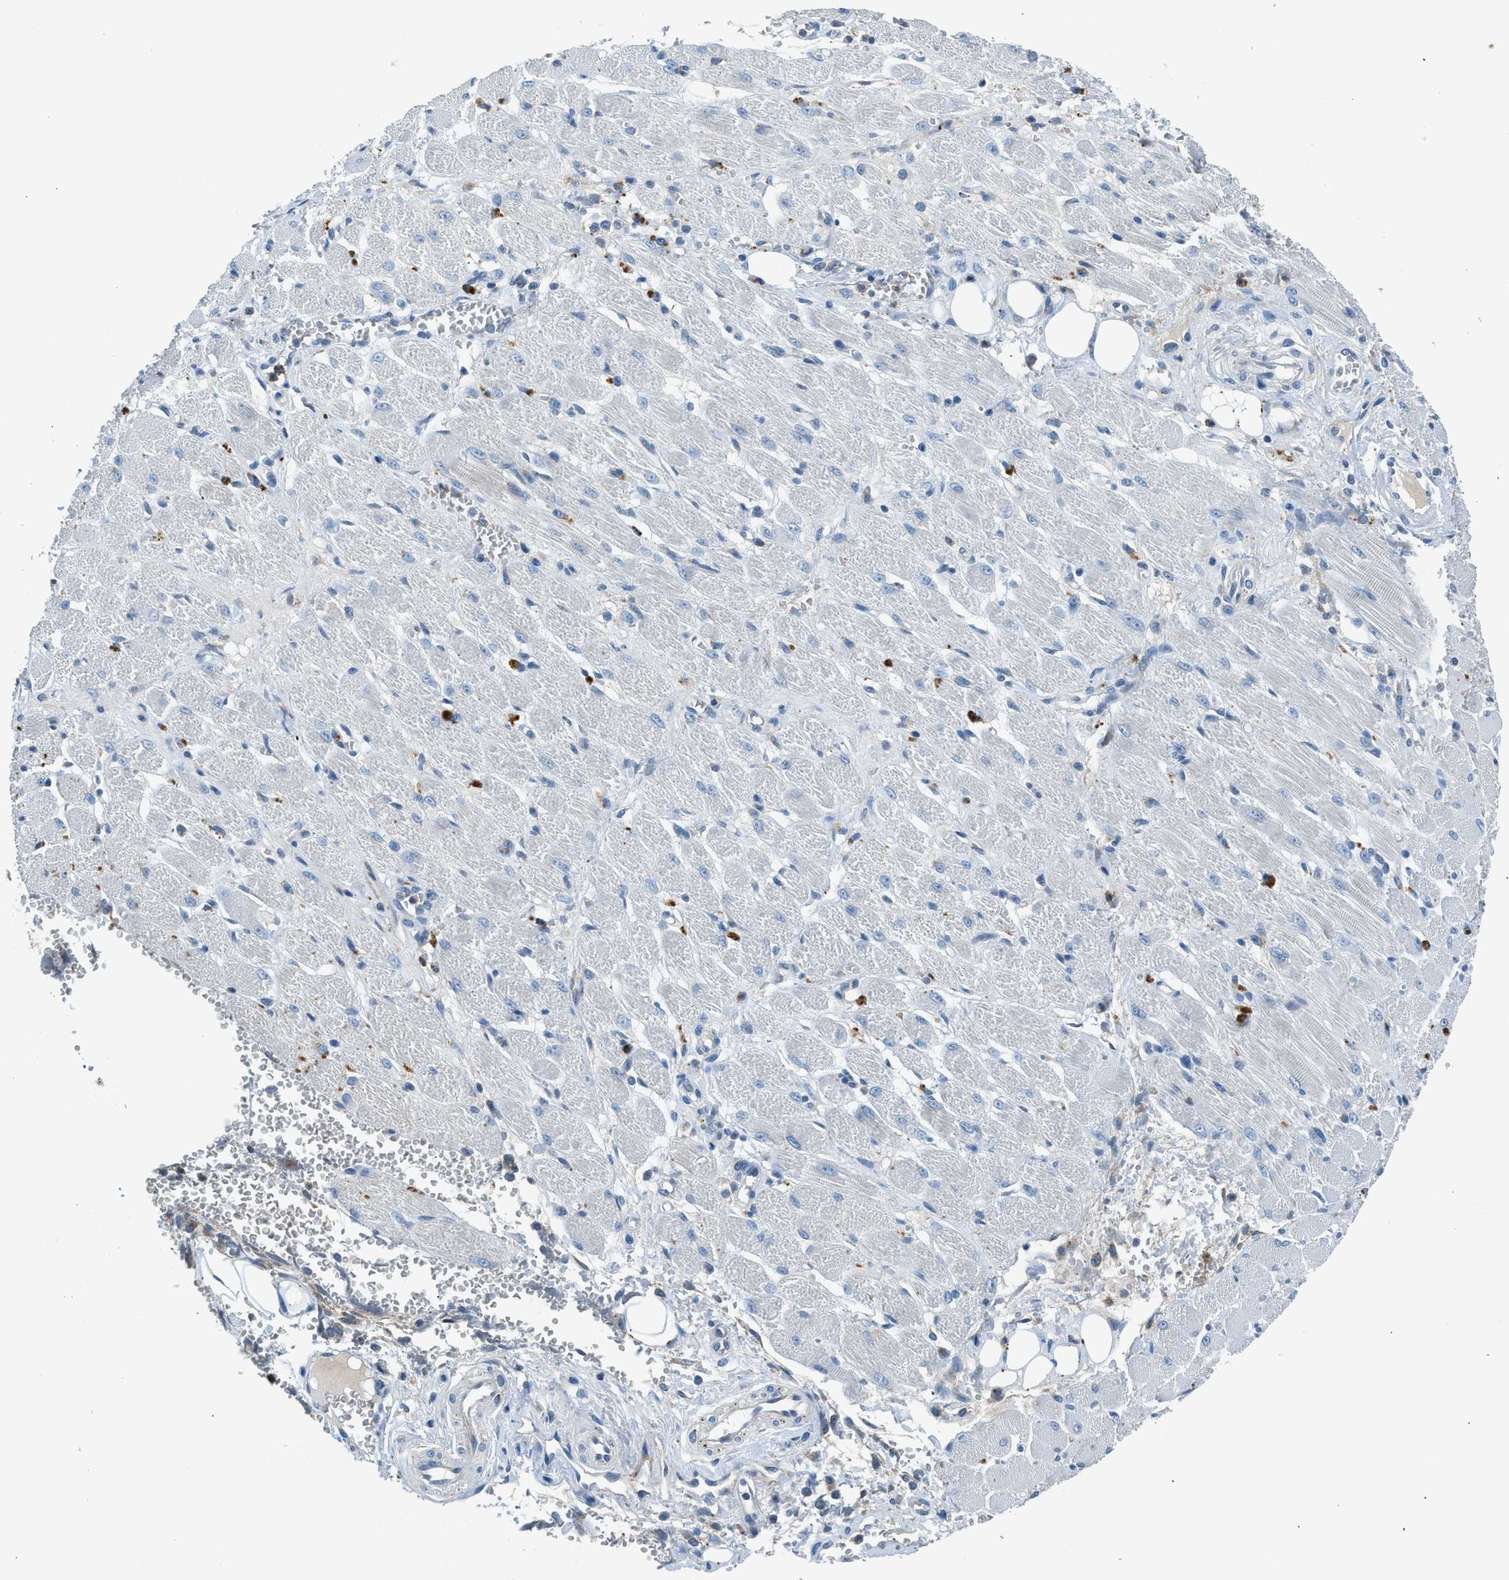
{"staining": {"intensity": "negative", "quantity": "none", "location": "none"}, "tissue": "adipose tissue", "cell_type": "Adipocytes", "image_type": "normal", "snomed": [{"axis": "morphology", "description": "Squamous cell carcinoma, NOS"}, {"axis": "topography", "description": "Oral tissue"}, {"axis": "topography", "description": "Head-Neck"}], "caption": "Protein analysis of unremarkable adipose tissue exhibits no significant staining in adipocytes. (Stains: DAB IHC with hematoxylin counter stain, Microscopy: brightfield microscopy at high magnification).", "gene": "BMP1", "patient": {"sex": "female", "age": 50}}